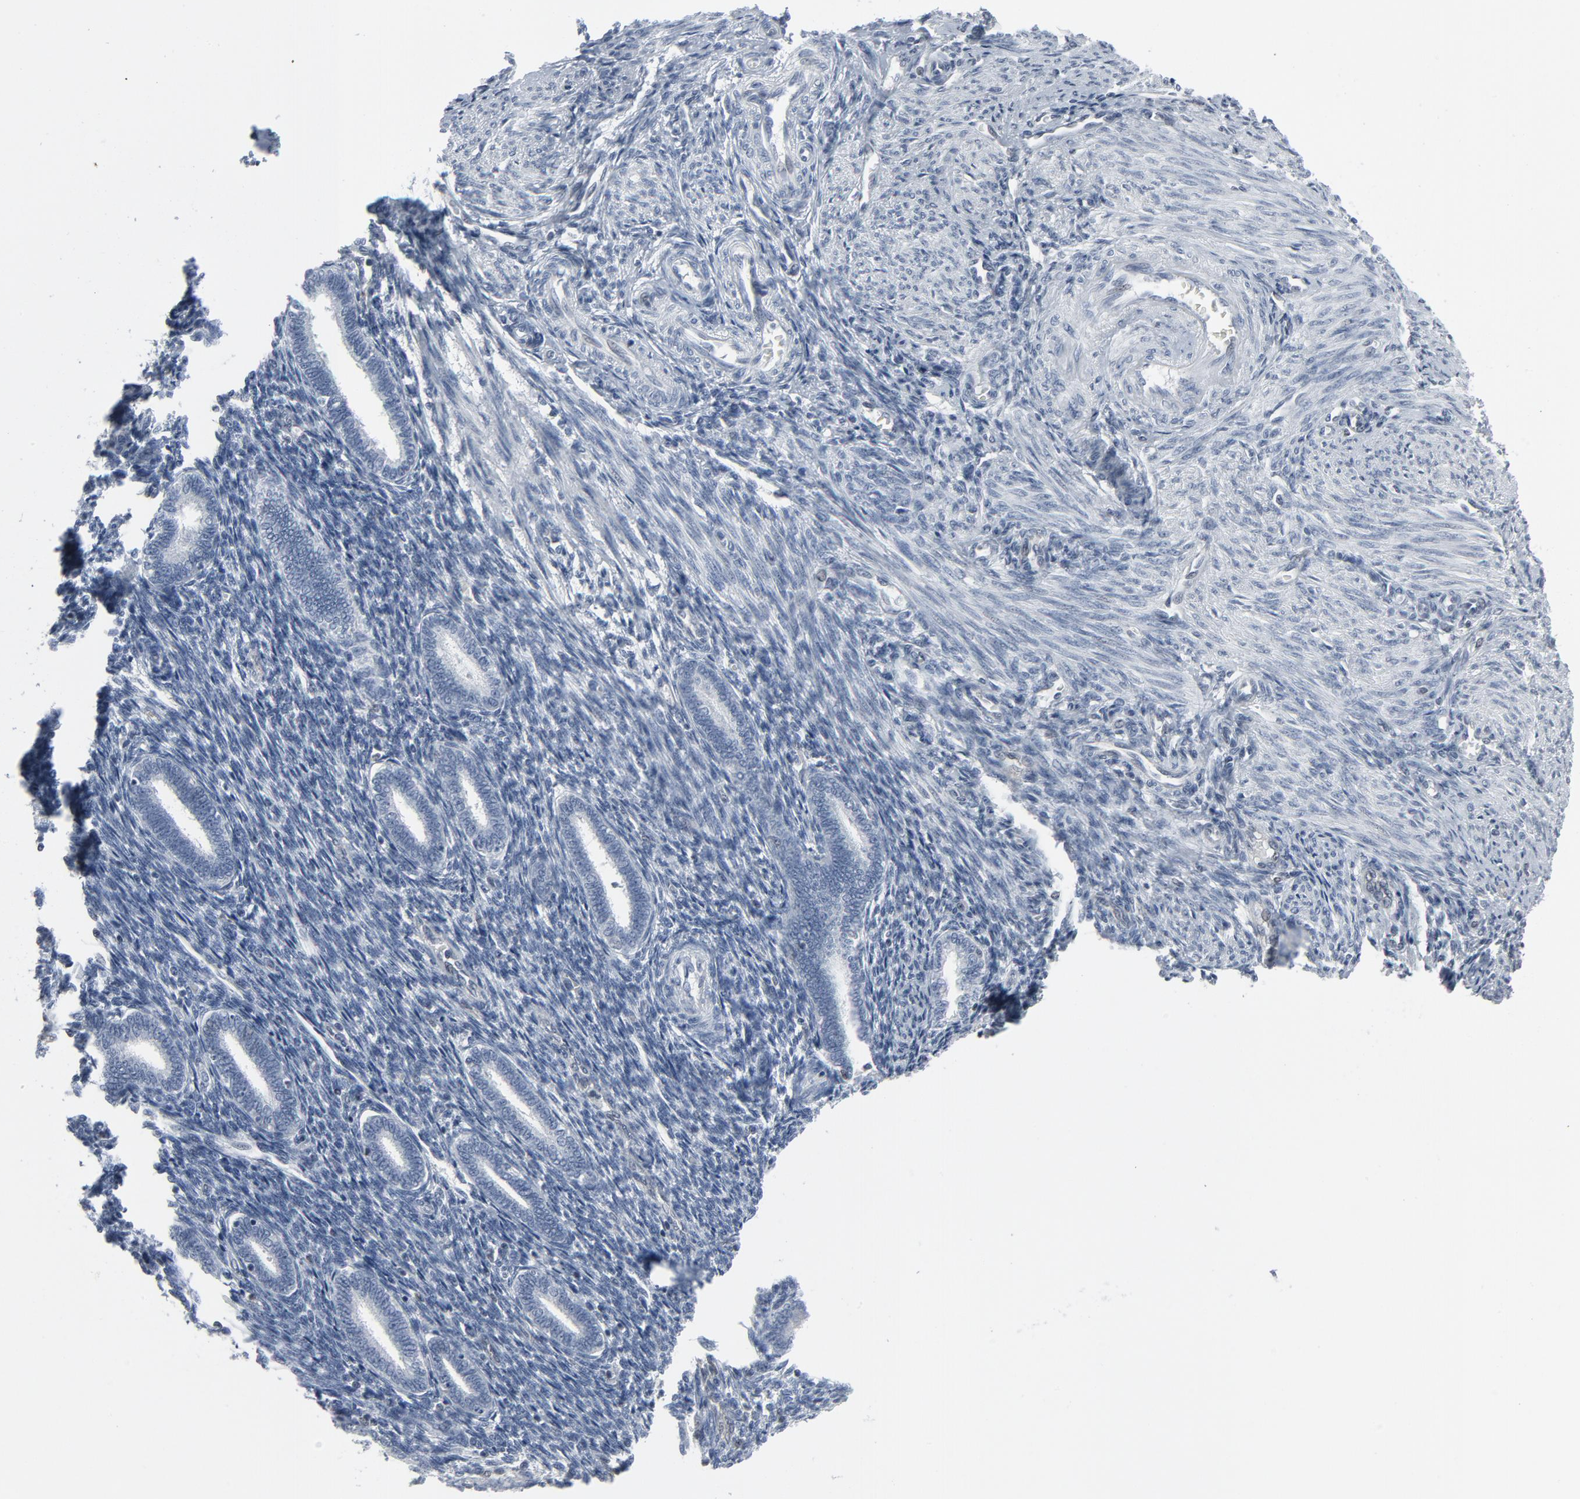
{"staining": {"intensity": "moderate", "quantity": "<25%", "location": "cytoplasmic/membranous,nuclear"}, "tissue": "endometrium", "cell_type": "Cells in endometrial stroma", "image_type": "normal", "snomed": [{"axis": "morphology", "description": "Normal tissue, NOS"}, {"axis": "topography", "description": "Endometrium"}], "caption": "Immunohistochemistry (IHC) (DAB (3,3'-diaminobenzidine)) staining of benign endometrium shows moderate cytoplasmic/membranous,nuclear protein positivity in approximately <25% of cells in endometrial stroma. (DAB (3,3'-diaminobenzidine) IHC with brightfield microscopy, high magnification).", "gene": "STAT5A", "patient": {"sex": "female", "age": 27}}